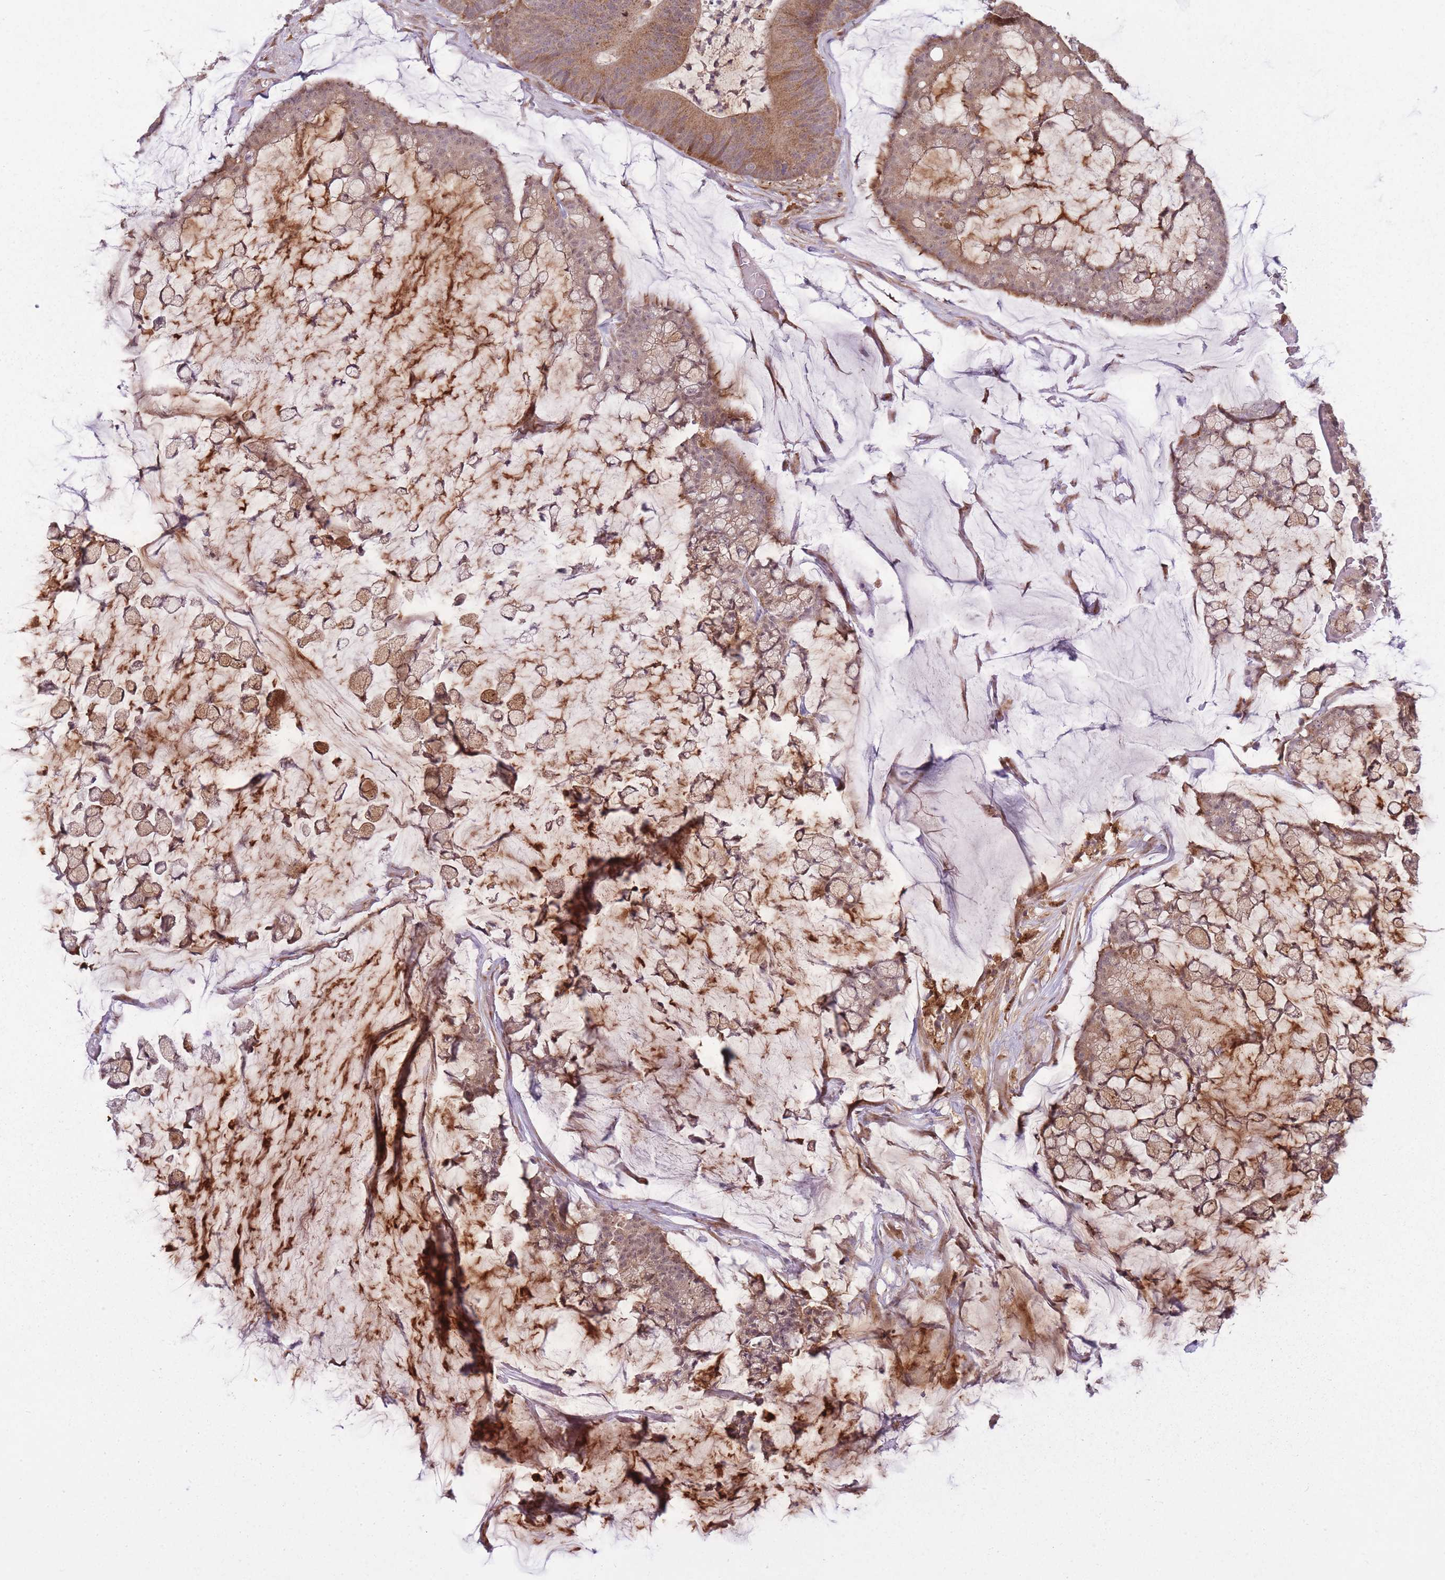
{"staining": {"intensity": "moderate", "quantity": ">75%", "location": "cytoplasmic/membranous"}, "tissue": "colorectal cancer", "cell_type": "Tumor cells", "image_type": "cancer", "snomed": [{"axis": "morphology", "description": "Adenocarcinoma, NOS"}, {"axis": "topography", "description": "Colon"}], "caption": "Tumor cells show moderate cytoplasmic/membranous positivity in approximately >75% of cells in colorectal adenocarcinoma. The protein of interest is stained brown, and the nuclei are stained in blue (DAB IHC with brightfield microscopy, high magnification).", "gene": "LGALS9", "patient": {"sex": "female", "age": 84}}